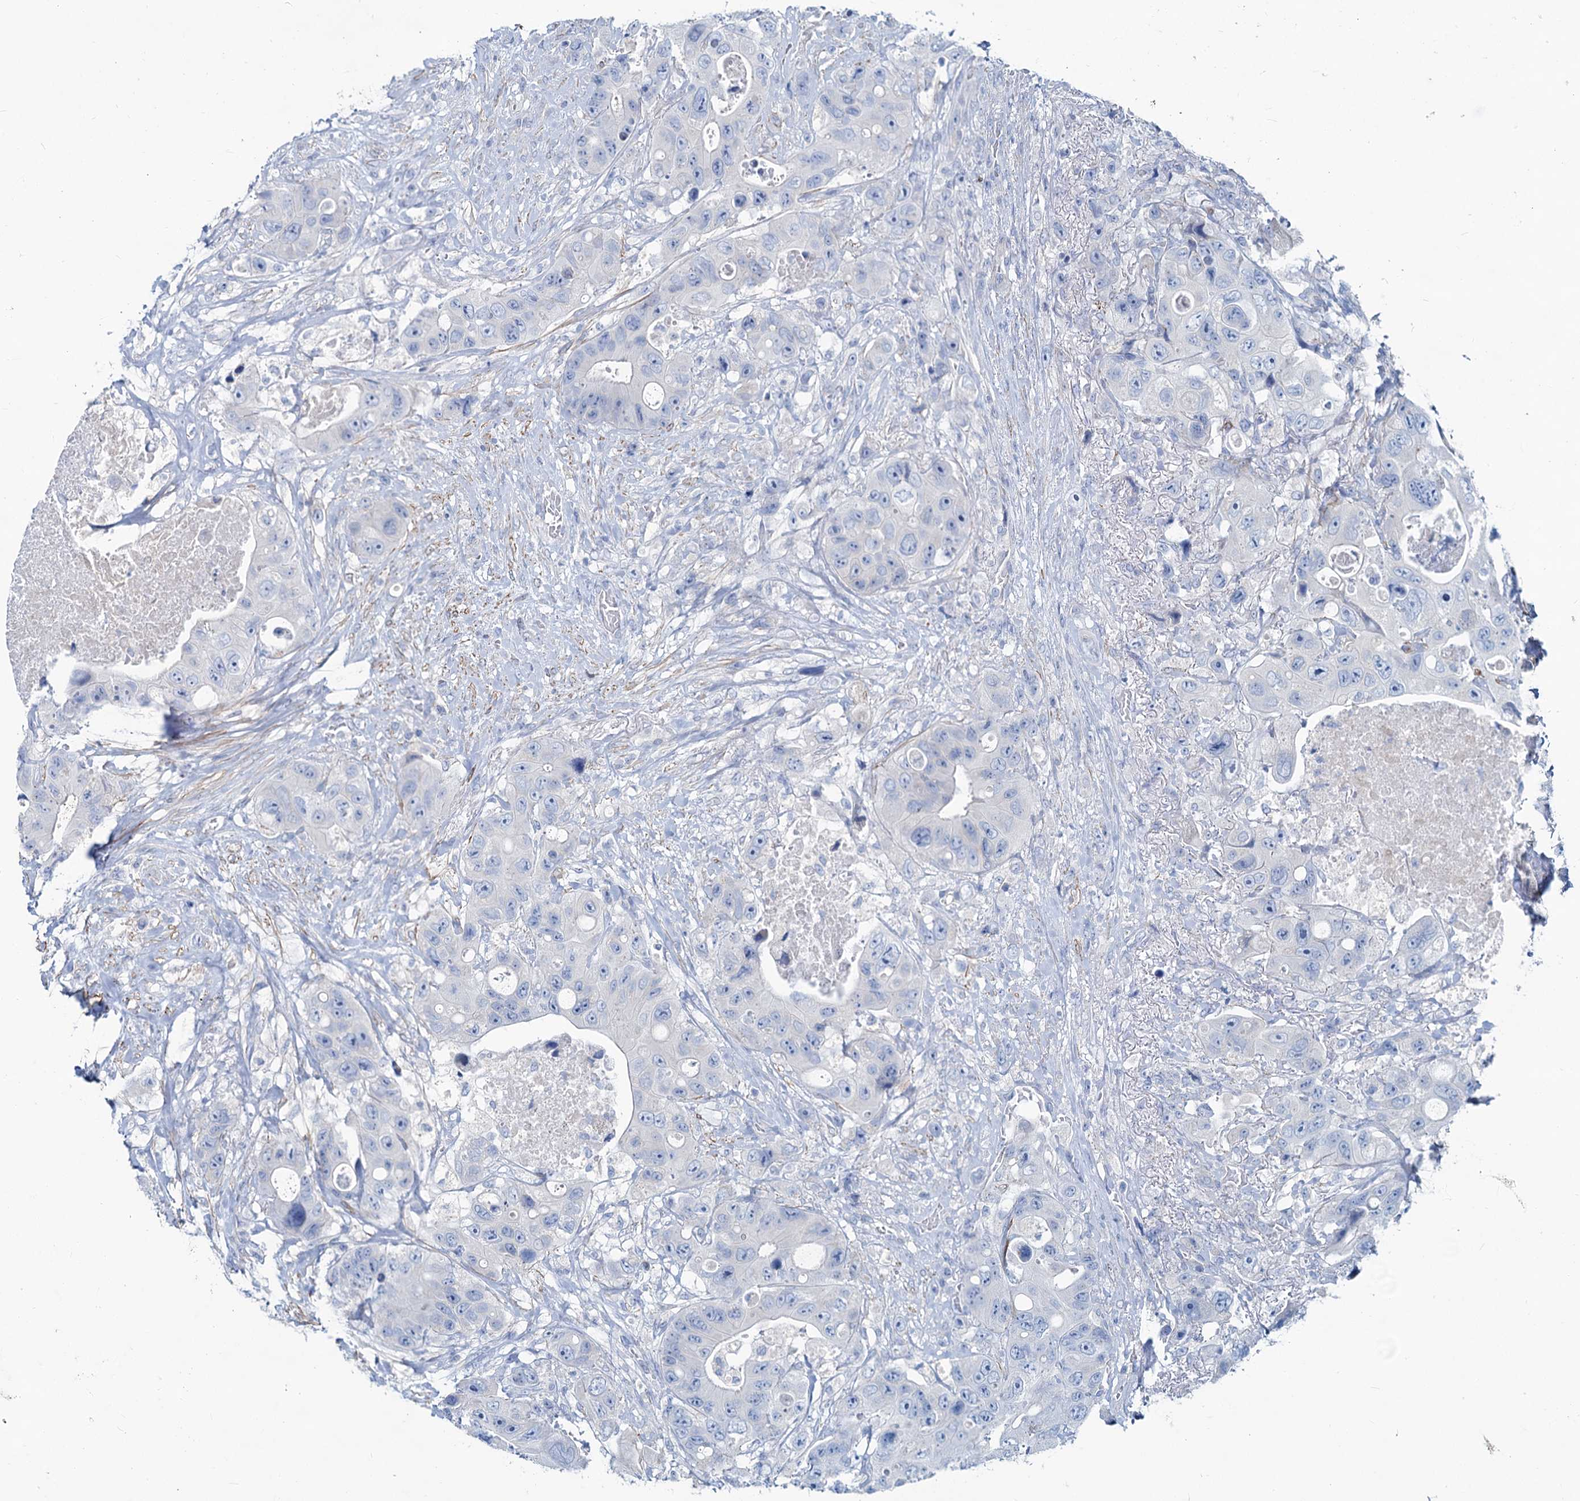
{"staining": {"intensity": "negative", "quantity": "none", "location": "none"}, "tissue": "colorectal cancer", "cell_type": "Tumor cells", "image_type": "cancer", "snomed": [{"axis": "morphology", "description": "Adenocarcinoma, NOS"}, {"axis": "topography", "description": "Colon"}], "caption": "IHC image of neoplastic tissue: human colorectal cancer stained with DAB demonstrates no significant protein staining in tumor cells. (Brightfield microscopy of DAB immunohistochemistry (IHC) at high magnification).", "gene": "SLC1A3", "patient": {"sex": "female", "age": 46}}